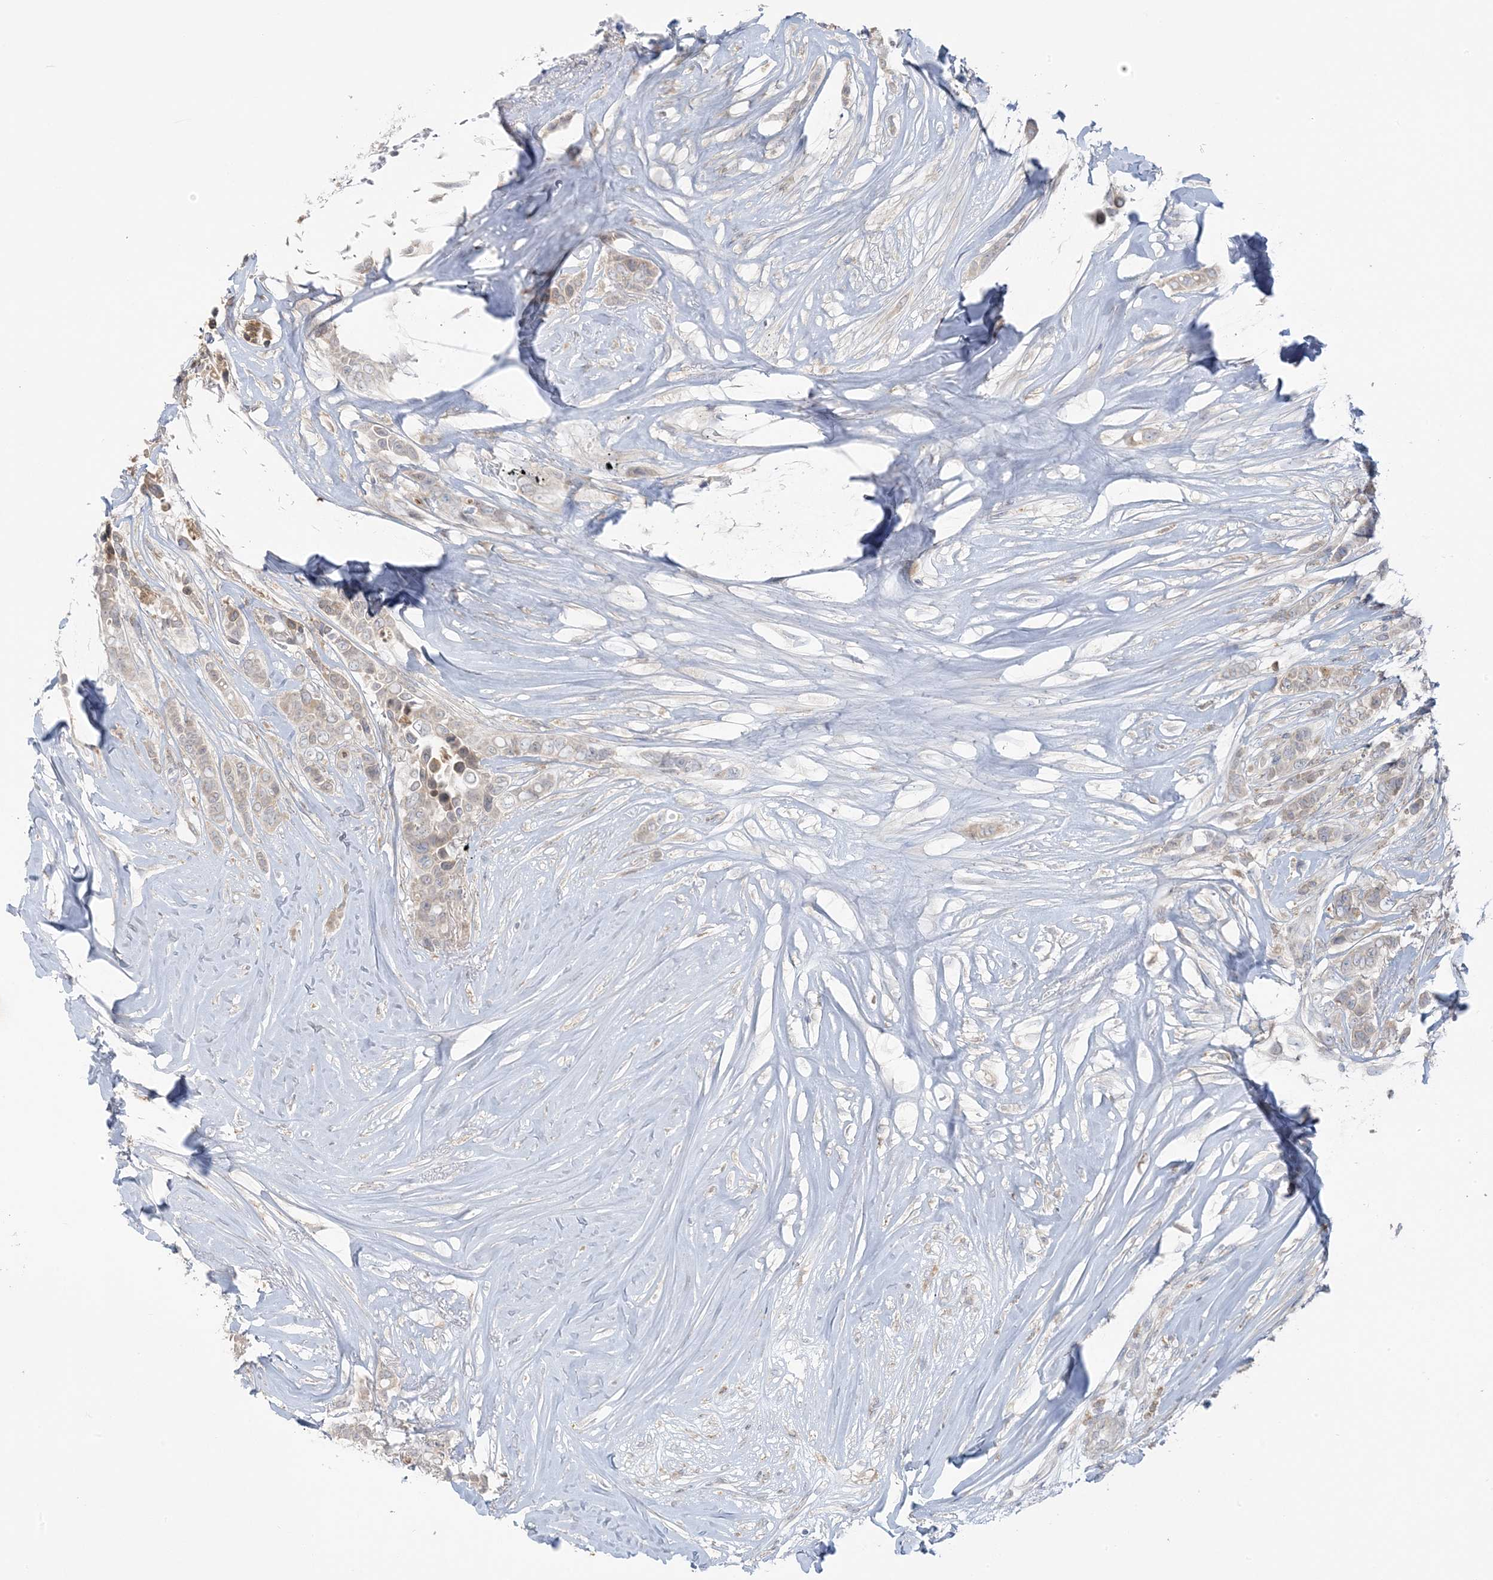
{"staining": {"intensity": "weak", "quantity": "<25%", "location": "cytoplasmic/membranous"}, "tissue": "breast cancer", "cell_type": "Tumor cells", "image_type": "cancer", "snomed": [{"axis": "morphology", "description": "Lobular carcinoma"}, {"axis": "topography", "description": "Breast"}], "caption": "Human breast cancer (lobular carcinoma) stained for a protein using immunohistochemistry exhibits no positivity in tumor cells.", "gene": "EEFSEC", "patient": {"sex": "female", "age": 51}}